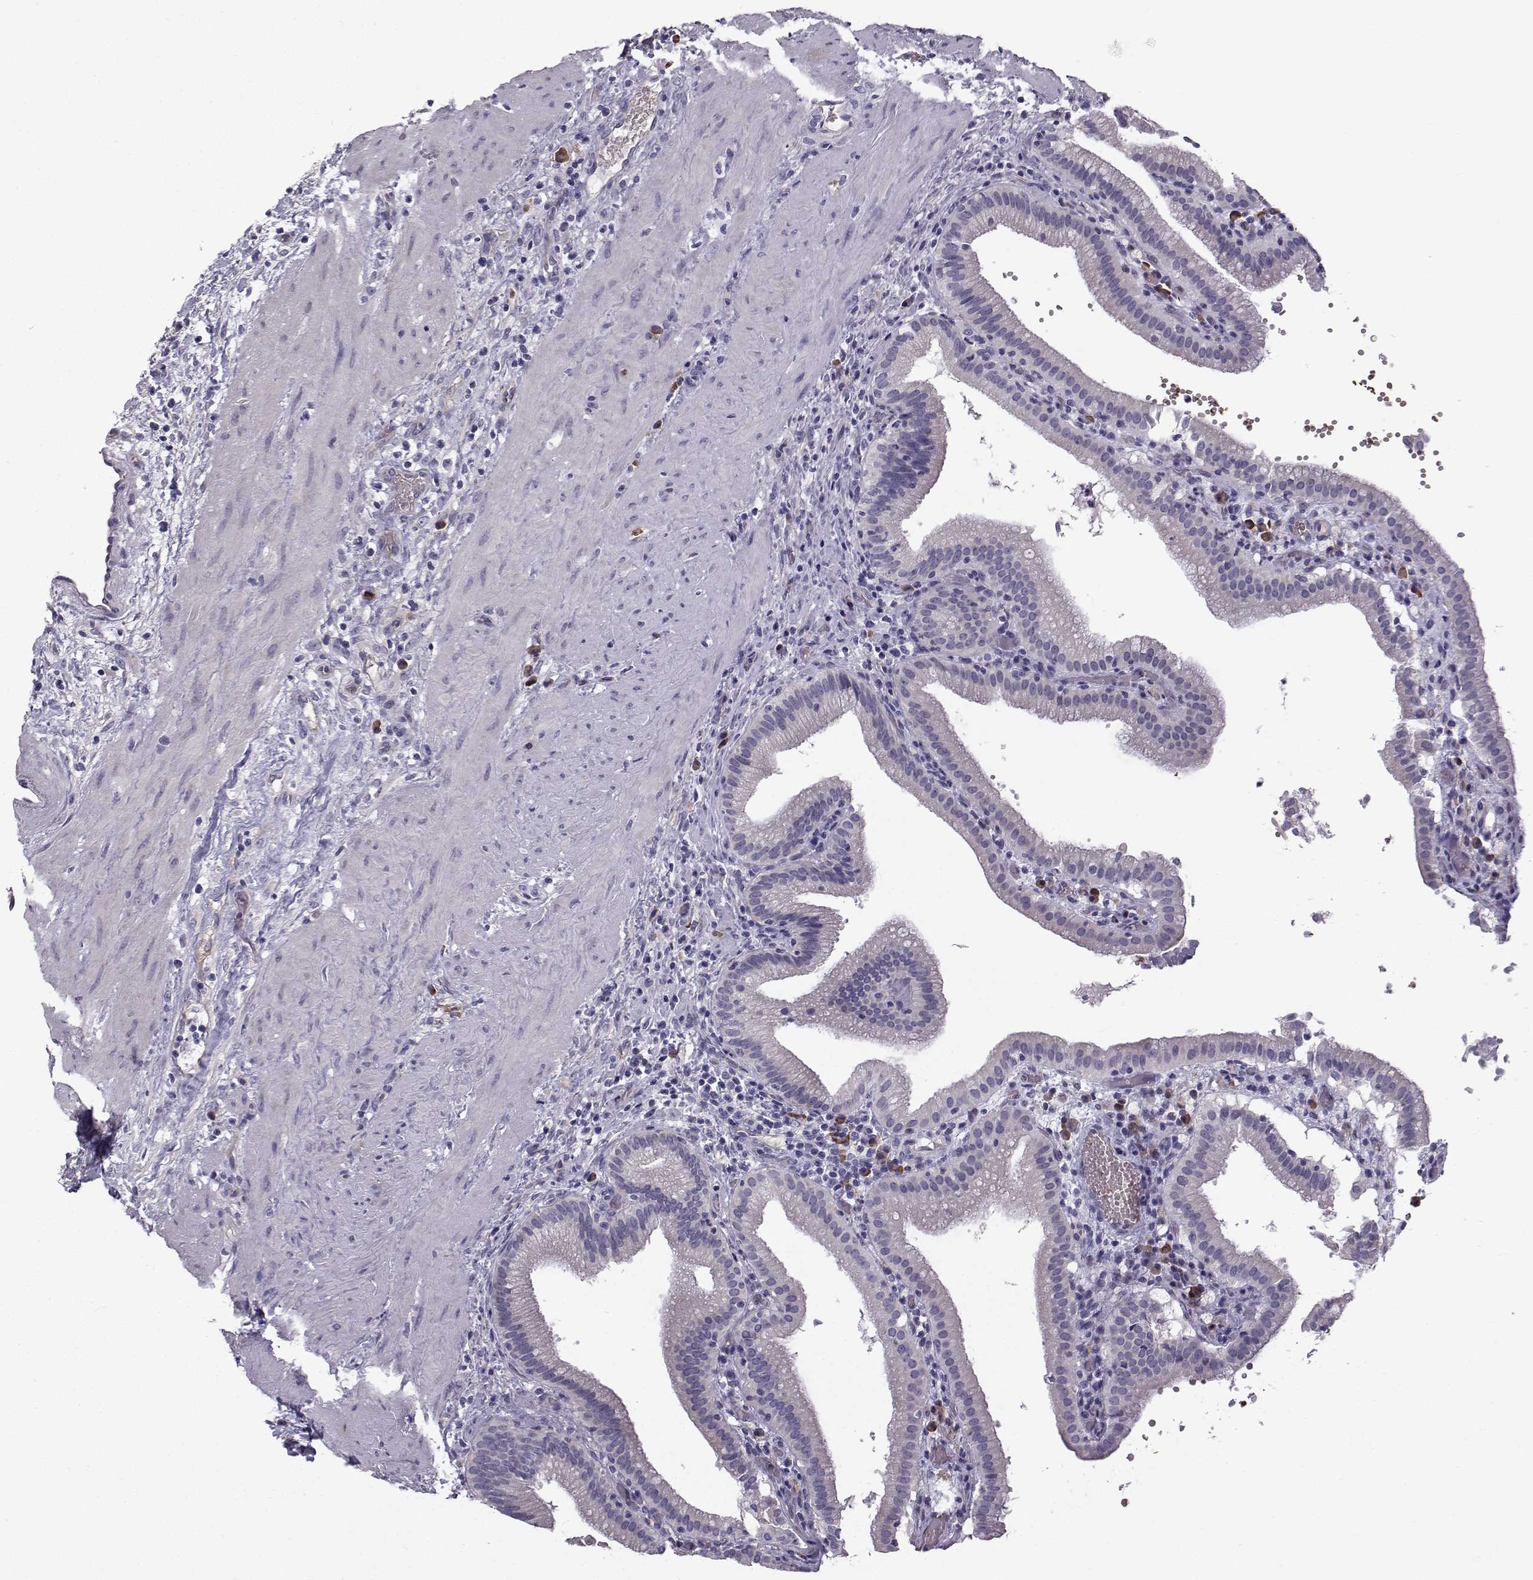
{"staining": {"intensity": "negative", "quantity": "none", "location": "none"}, "tissue": "gallbladder", "cell_type": "Glandular cells", "image_type": "normal", "snomed": [{"axis": "morphology", "description": "Normal tissue, NOS"}, {"axis": "topography", "description": "Gallbladder"}], "caption": "There is no significant staining in glandular cells of gallbladder. (Brightfield microscopy of DAB (3,3'-diaminobenzidine) IHC at high magnification).", "gene": "QPCT", "patient": {"sex": "male", "age": 42}}